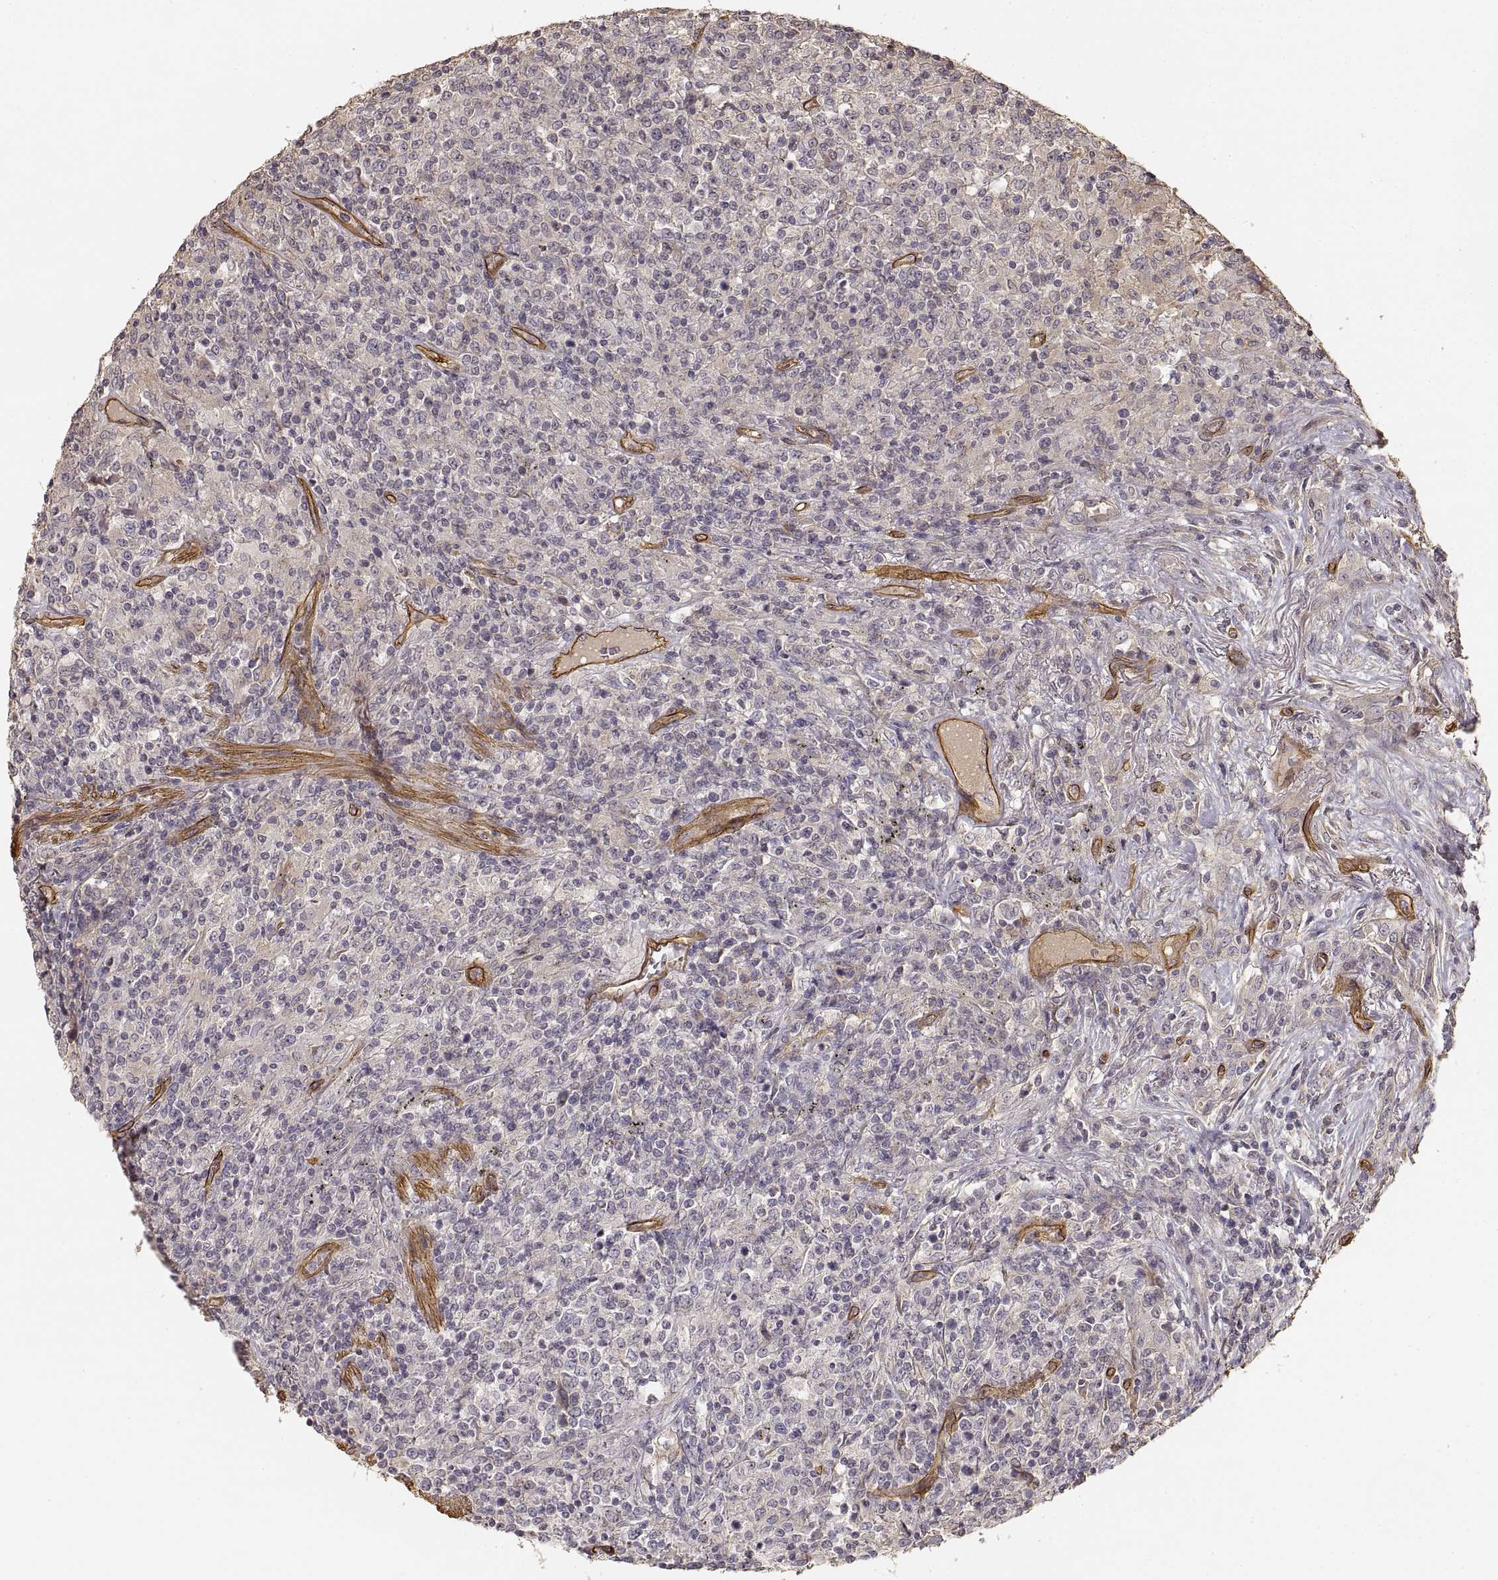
{"staining": {"intensity": "negative", "quantity": "none", "location": "none"}, "tissue": "lymphoma", "cell_type": "Tumor cells", "image_type": "cancer", "snomed": [{"axis": "morphology", "description": "Malignant lymphoma, non-Hodgkin's type, High grade"}, {"axis": "topography", "description": "Lung"}], "caption": "Tumor cells show no significant protein expression in high-grade malignant lymphoma, non-Hodgkin's type.", "gene": "LAMA4", "patient": {"sex": "male", "age": 79}}